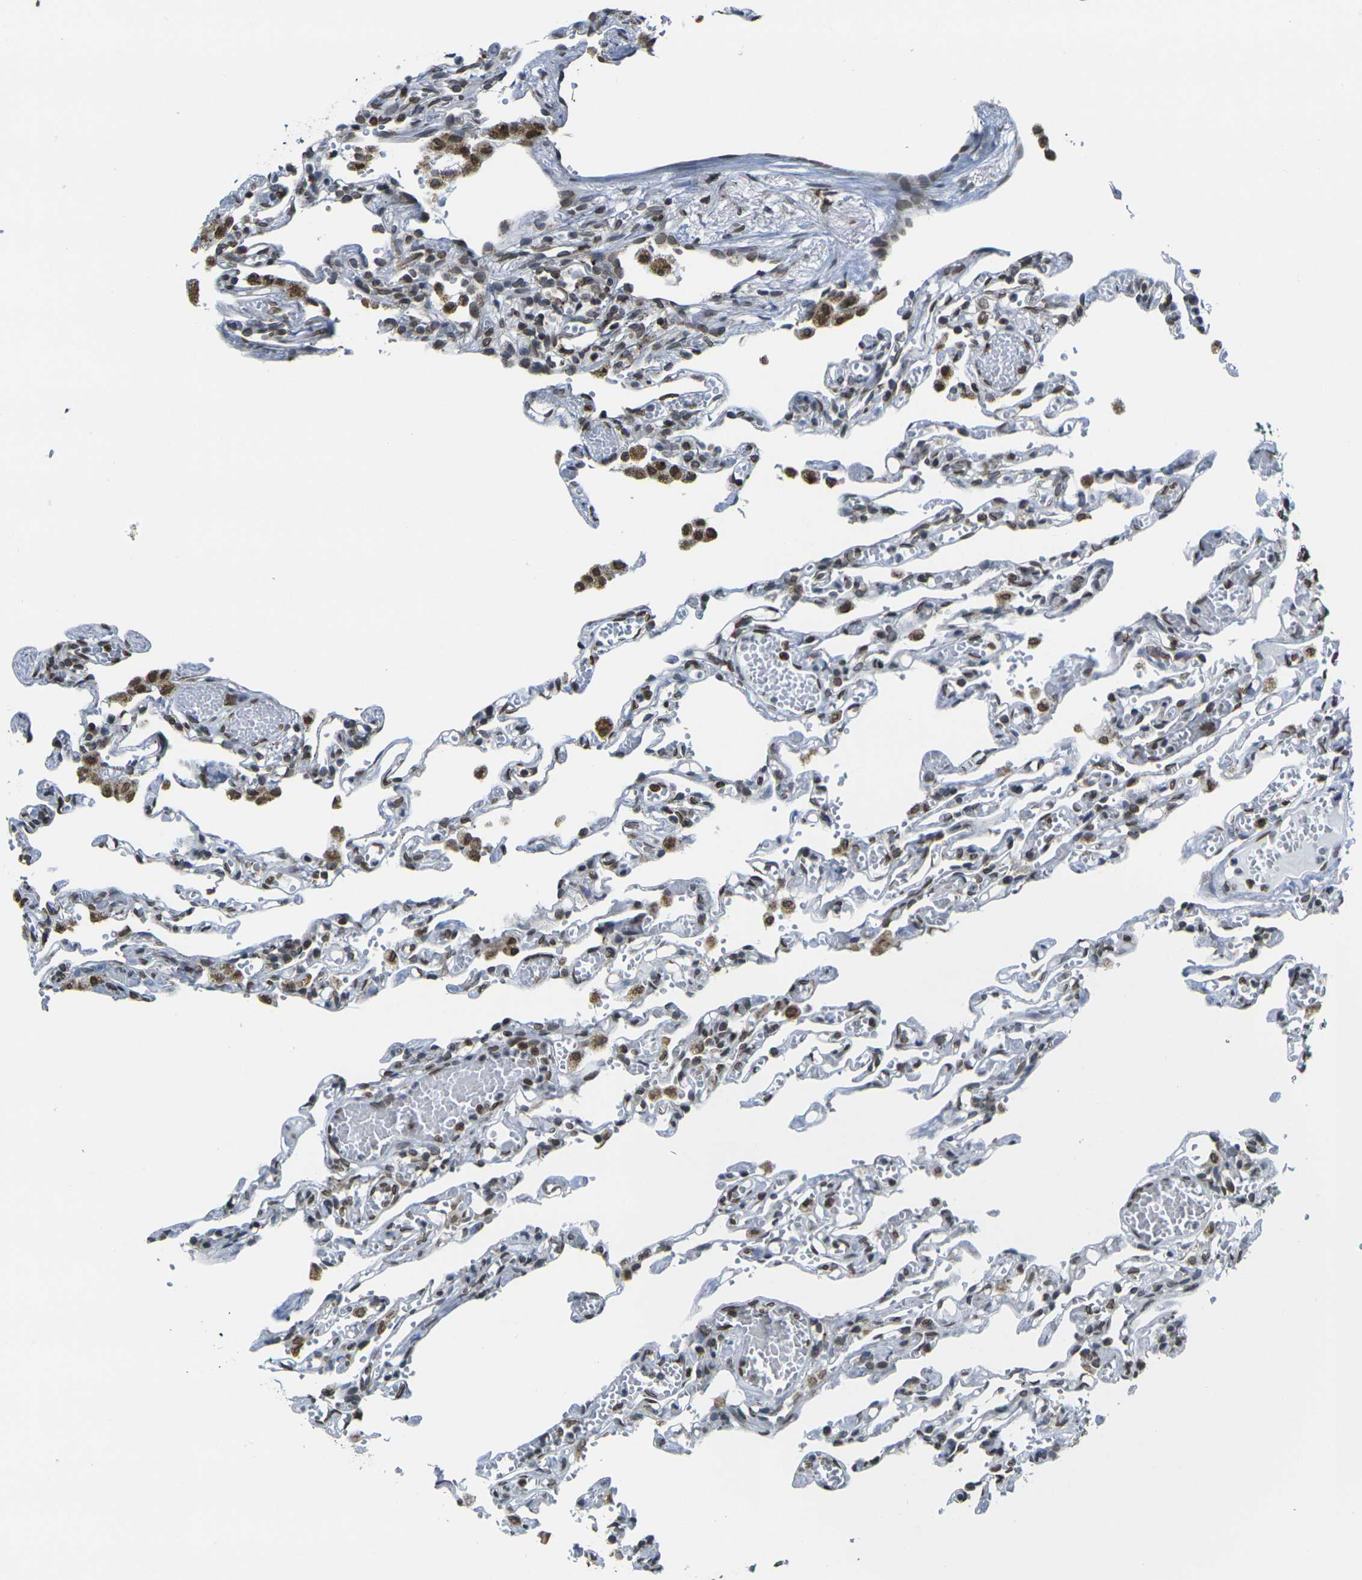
{"staining": {"intensity": "moderate", "quantity": "25%-75%", "location": "nuclear"}, "tissue": "lung", "cell_type": "Alveolar cells", "image_type": "normal", "snomed": [{"axis": "morphology", "description": "Normal tissue, NOS"}, {"axis": "topography", "description": "Lung"}], "caption": "Lung stained for a protein (brown) demonstrates moderate nuclear positive positivity in approximately 25%-75% of alveolar cells.", "gene": "BRDT", "patient": {"sex": "male", "age": 21}}